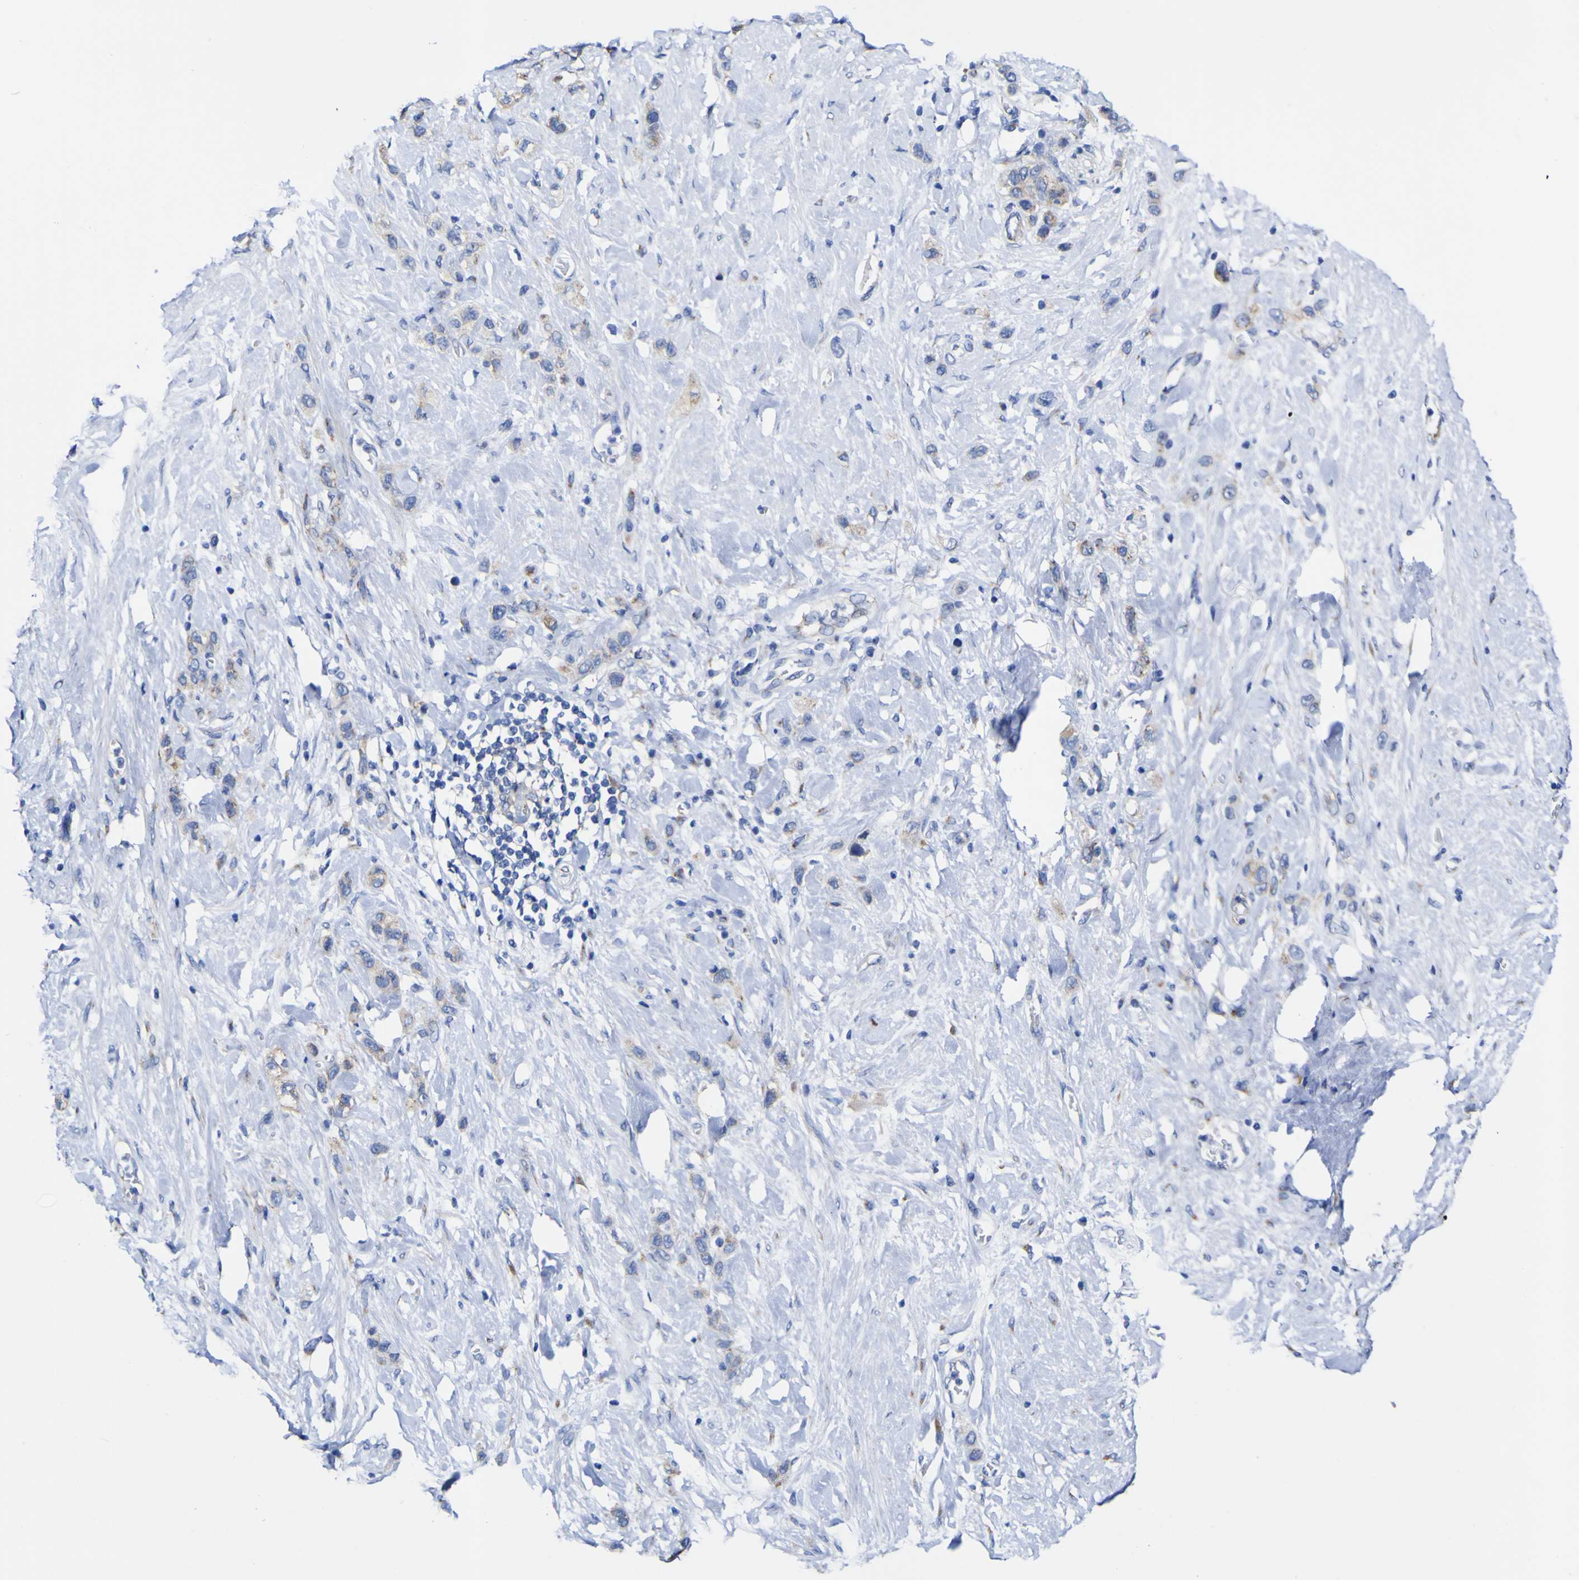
{"staining": {"intensity": "weak", "quantity": "<25%", "location": "cytoplasmic/membranous"}, "tissue": "stomach cancer", "cell_type": "Tumor cells", "image_type": "cancer", "snomed": [{"axis": "morphology", "description": "Adenocarcinoma, NOS"}, {"axis": "morphology", "description": "Adenocarcinoma, High grade"}, {"axis": "topography", "description": "Stomach, upper"}, {"axis": "topography", "description": "Stomach, lower"}], "caption": "Tumor cells are negative for protein expression in human stomach high-grade adenocarcinoma.", "gene": "GOLM1", "patient": {"sex": "female", "age": 65}}